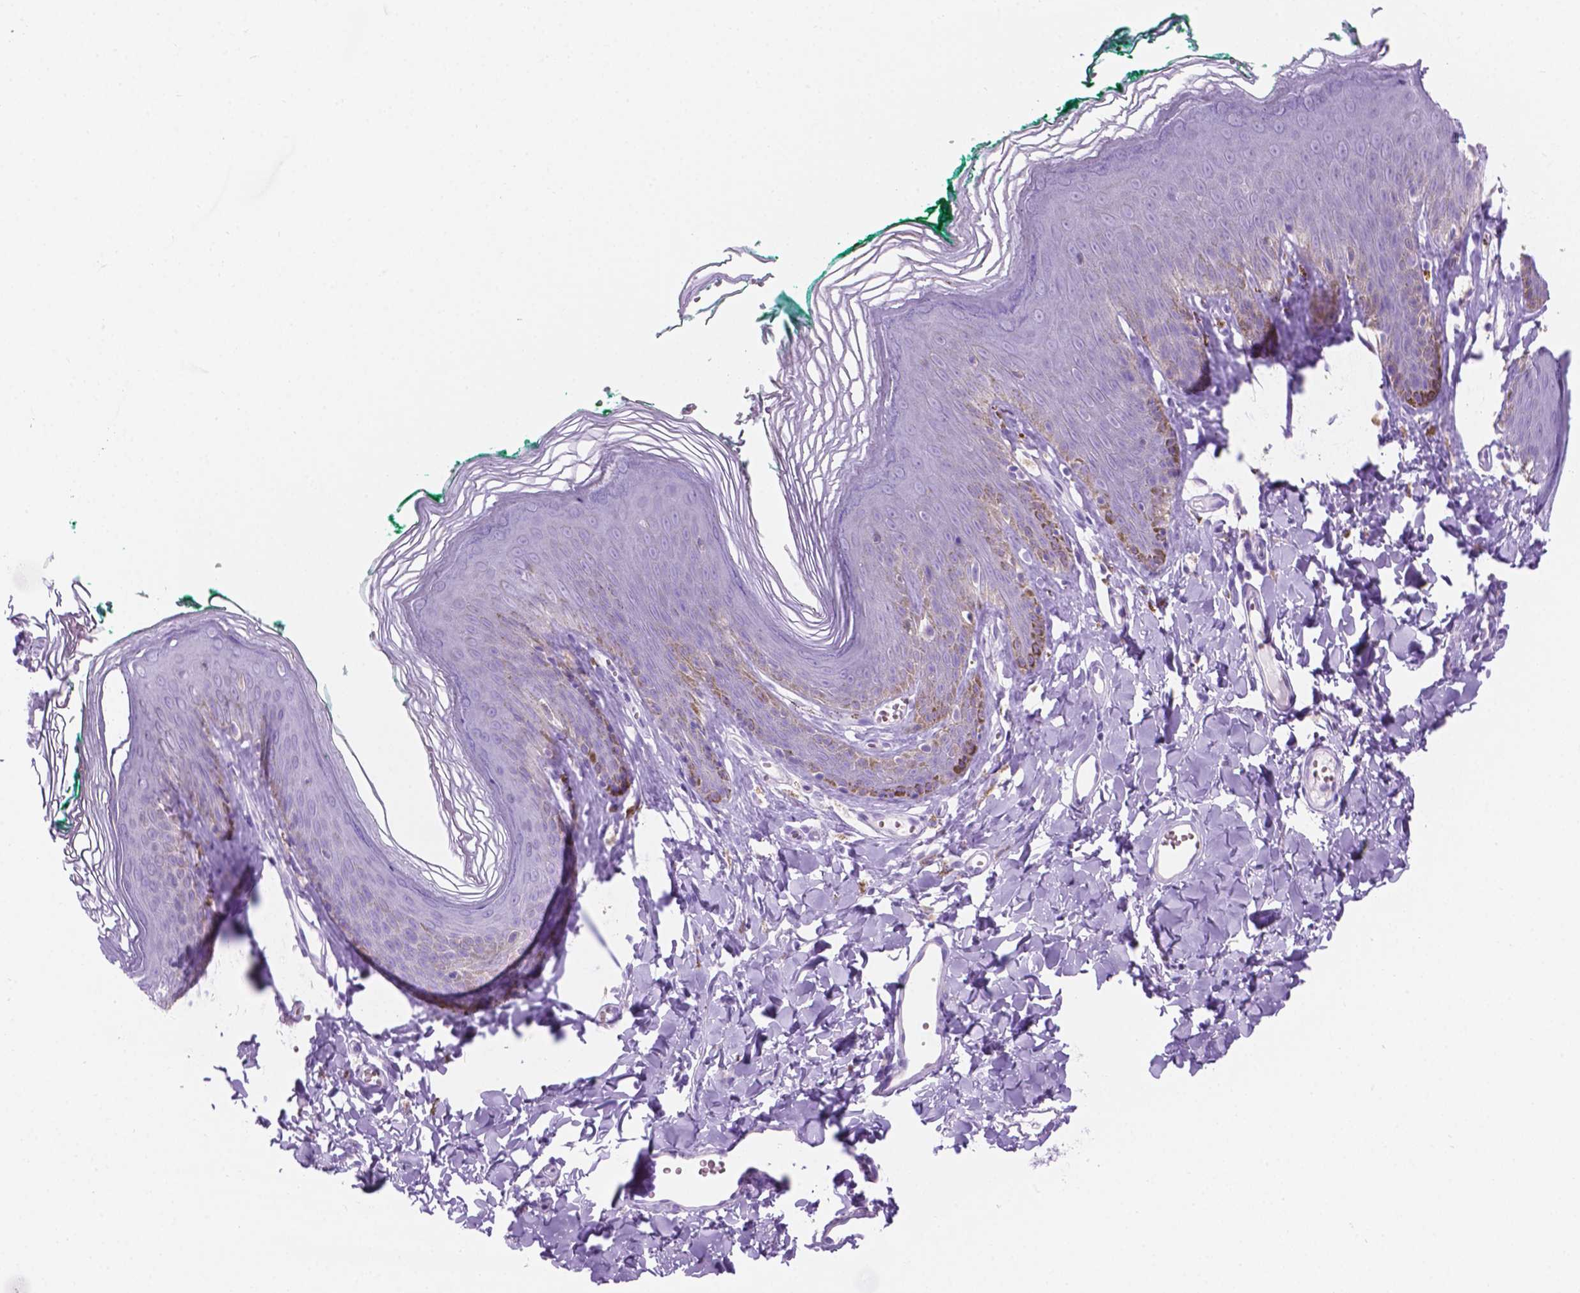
{"staining": {"intensity": "negative", "quantity": "none", "location": "none"}, "tissue": "skin", "cell_type": "Epidermal cells", "image_type": "normal", "snomed": [{"axis": "morphology", "description": "Normal tissue, NOS"}, {"axis": "topography", "description": "Vulva"}, {"axis": "topography", "description": "Peripheral nerve tissue"}], "caption": "Immunohistochemical staining of benign skin shows no significant staining in epidermal cells.", "gene": "GRIN2B", "patient": {"sex": "female", "age": 66}}